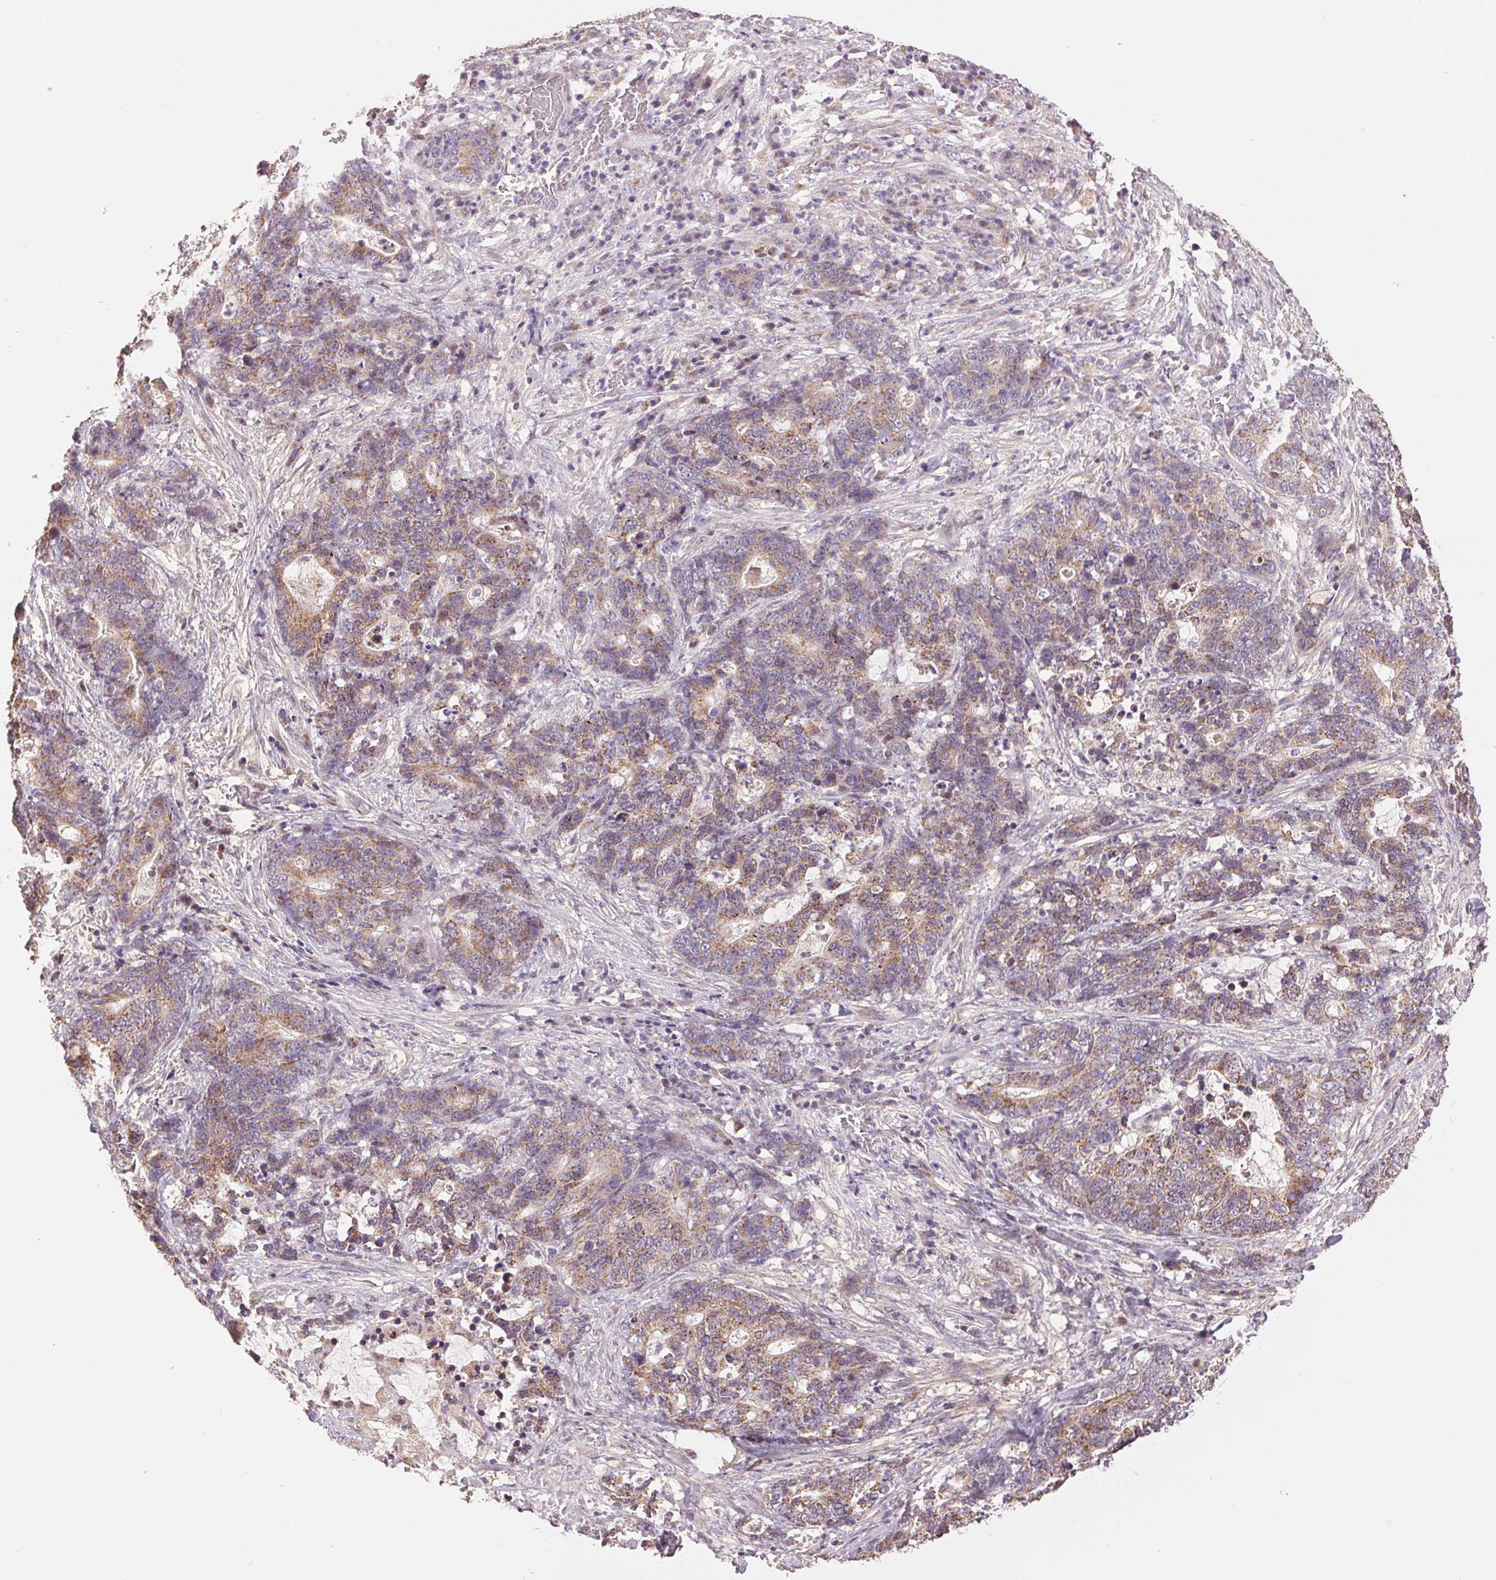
{"staining": {"intensity": "moderate", "quantity": ">75%", "location": "cytoplasmic/membranous"}, "tissue": "stomach cancer", "cell_type": "Tumor cells", "image_type": "cancer", "snomed": [{"axis": "morphology", "description": "Normal tissue, NOS"}, {"axis": "morphology", "description": "Adenocarcinoma, NOS"}, {"axis": "topography", "description": "Stomach"}], "caption": "This image displays immunohistochemistry (IHC) staining of human stomach cancer (adenocarcinoma), with medium moderate cytoplasmic/membranous expression in about >75% of tumor cells.", "gene": "DGUOK", "patient": {"sex": "female", "age": 64}}